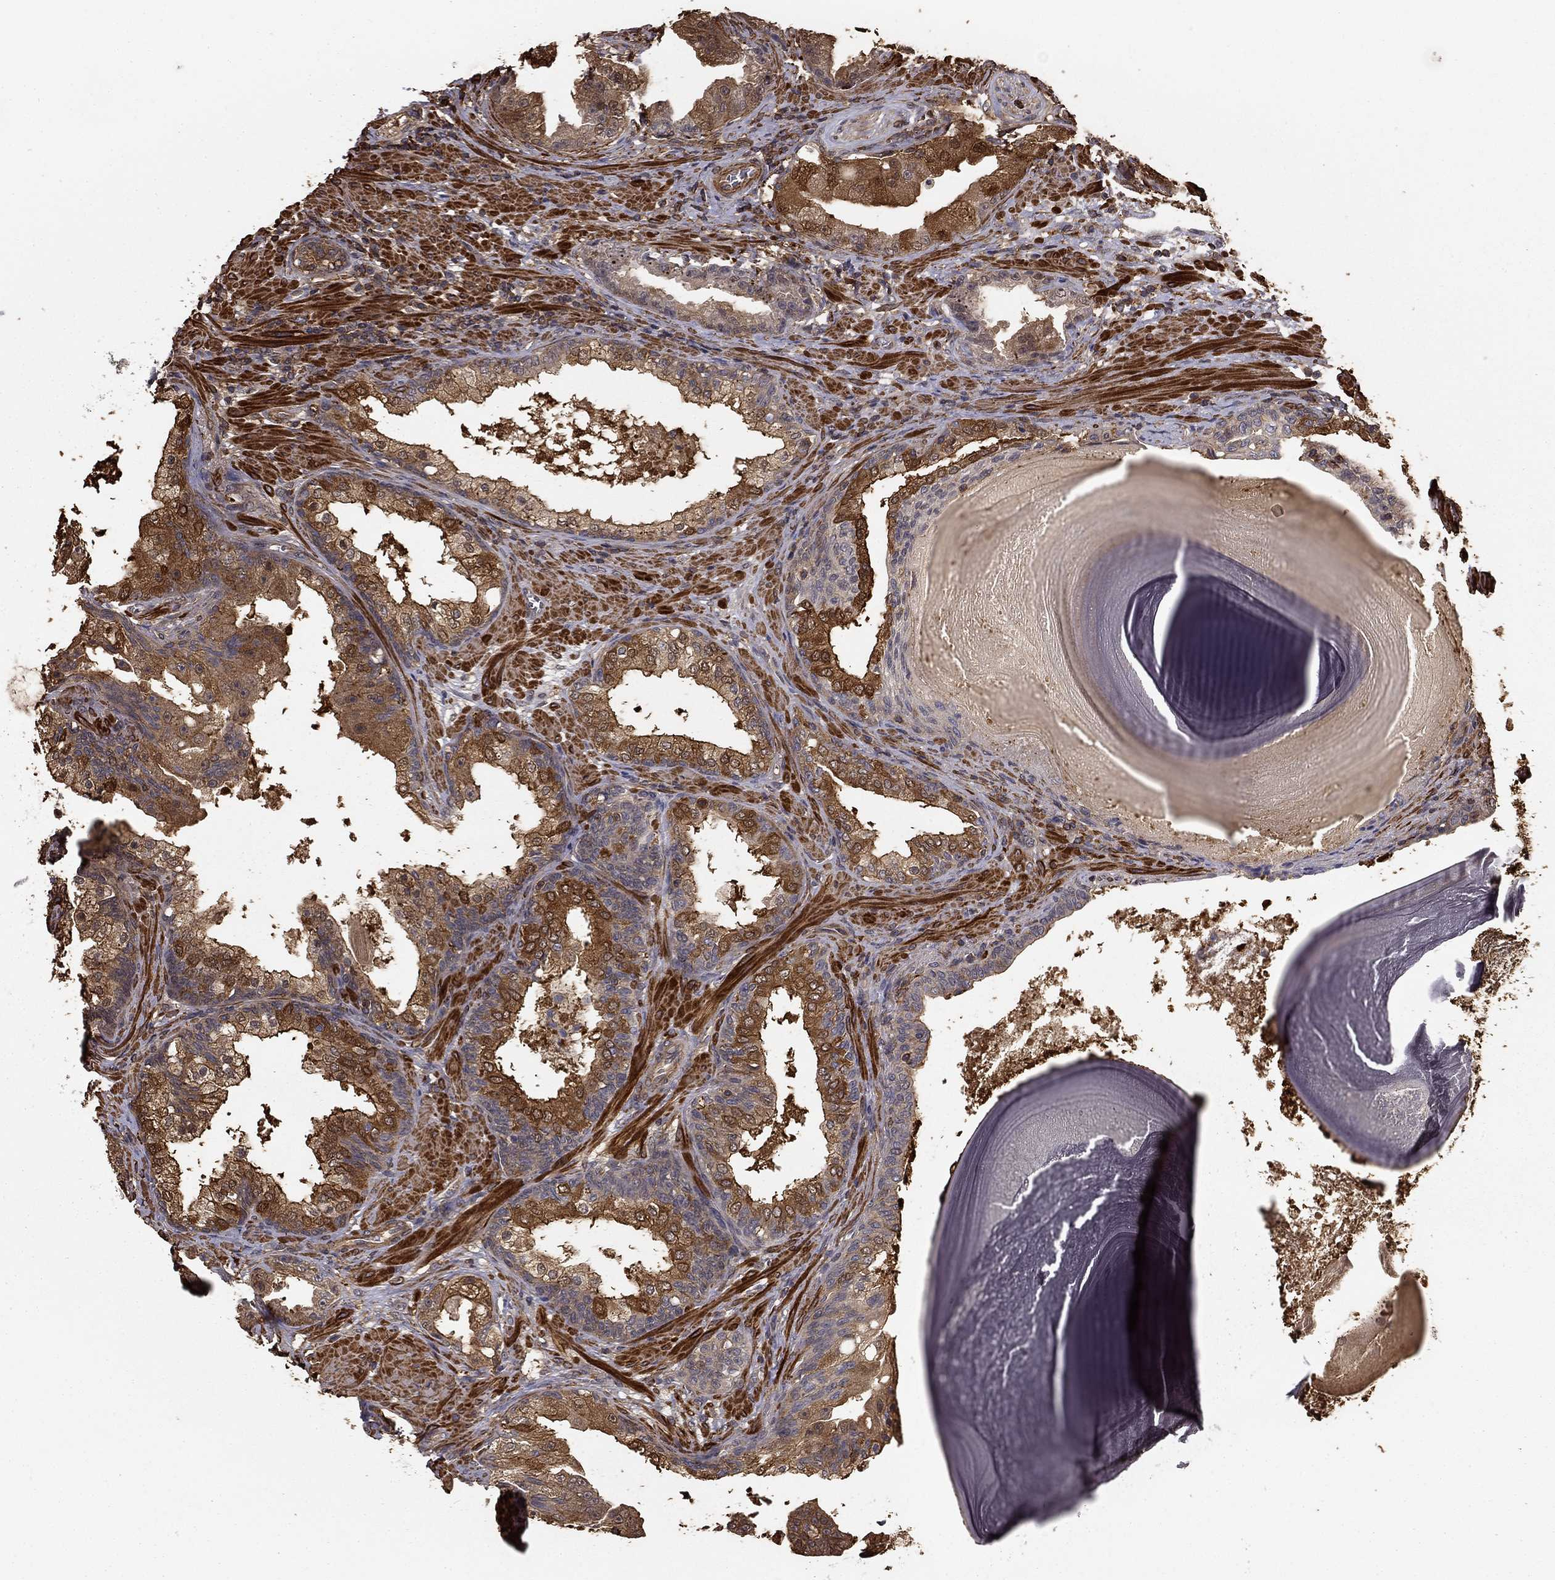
{"staining": {"intensity": "weak", "quantity": ">75%", "location": "cytoplasmic/membranous"}, "tissue": "prostate cancer", "cell_type": "Tumor cells", "image_type": "cancer", "snomed": [{"axis": "morphology", "description": "Adenocarcinoma, Low grade"}, {"axis": "topography", "description": "Prostate"}], "caption": "The histopathology image displays immunohistochemical staining of prostate cancer. There is weak cytoplasmic/membranous staining is appreciated in about >75% of tumor cells.", "gene": "HABP4", "patient": {"sex": "male", "age": 62}}